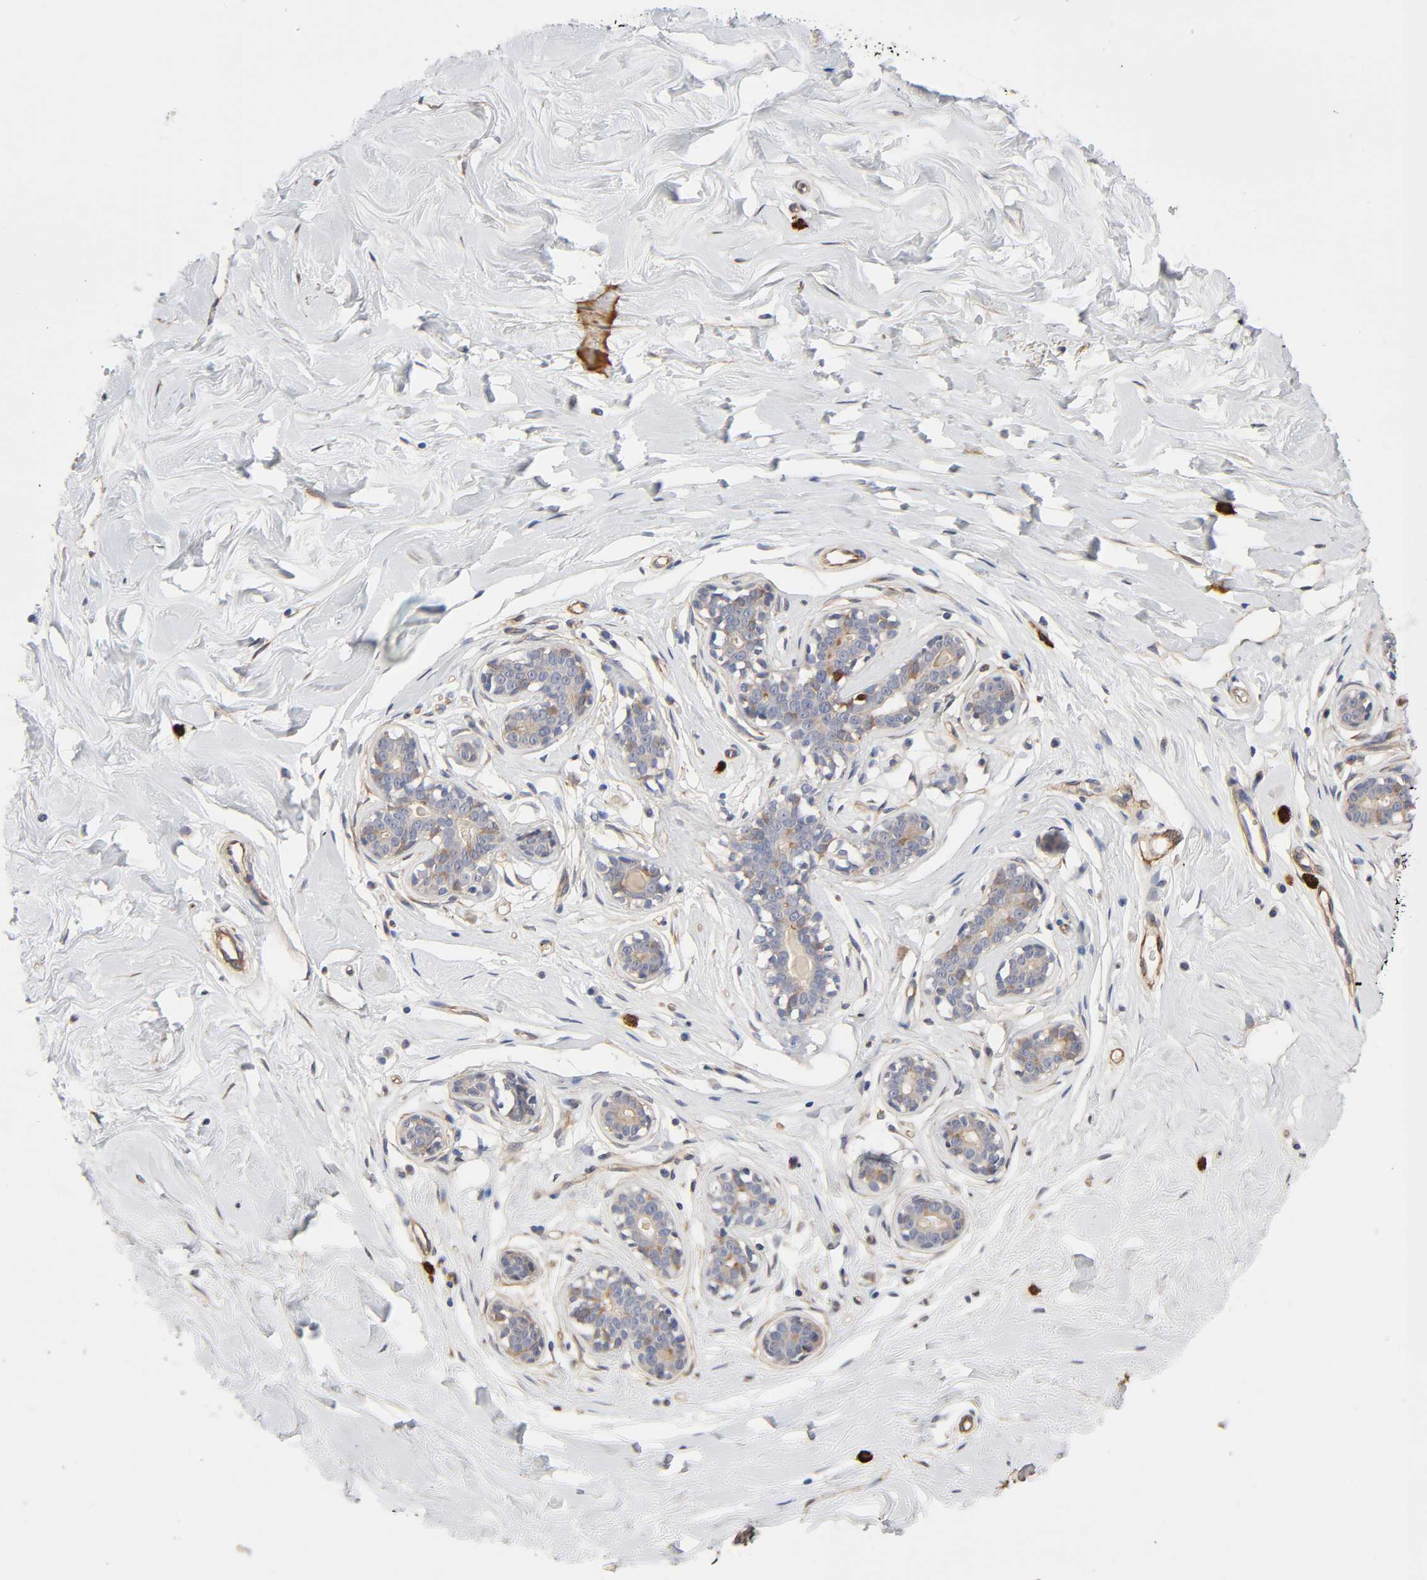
{"staining": {"intensity": "weak", "quantity": "25%-75%", "location": "cytoplasmic/membranous"}, "tissue": "breast", "cell_type": "Adipocytes", "image_type": "normal", "snomed": [{"axis": "morphology", "description": "Normal tissue, NOS"}, {"axis": "topography", "description": "Breast"}], "caption": "Immunohistochemistry (IHC) (DAB) staining of benign human breast displays weak cytoplasmic/membranous protein staining in about 25%-75% of adipocytes. (Stains: DAB in brown, nuclei in blue, Microscopy: brightfield microscopy at high magnification).", "gene": "RAB13", "patient": {"sex": "female", "age": 23}}